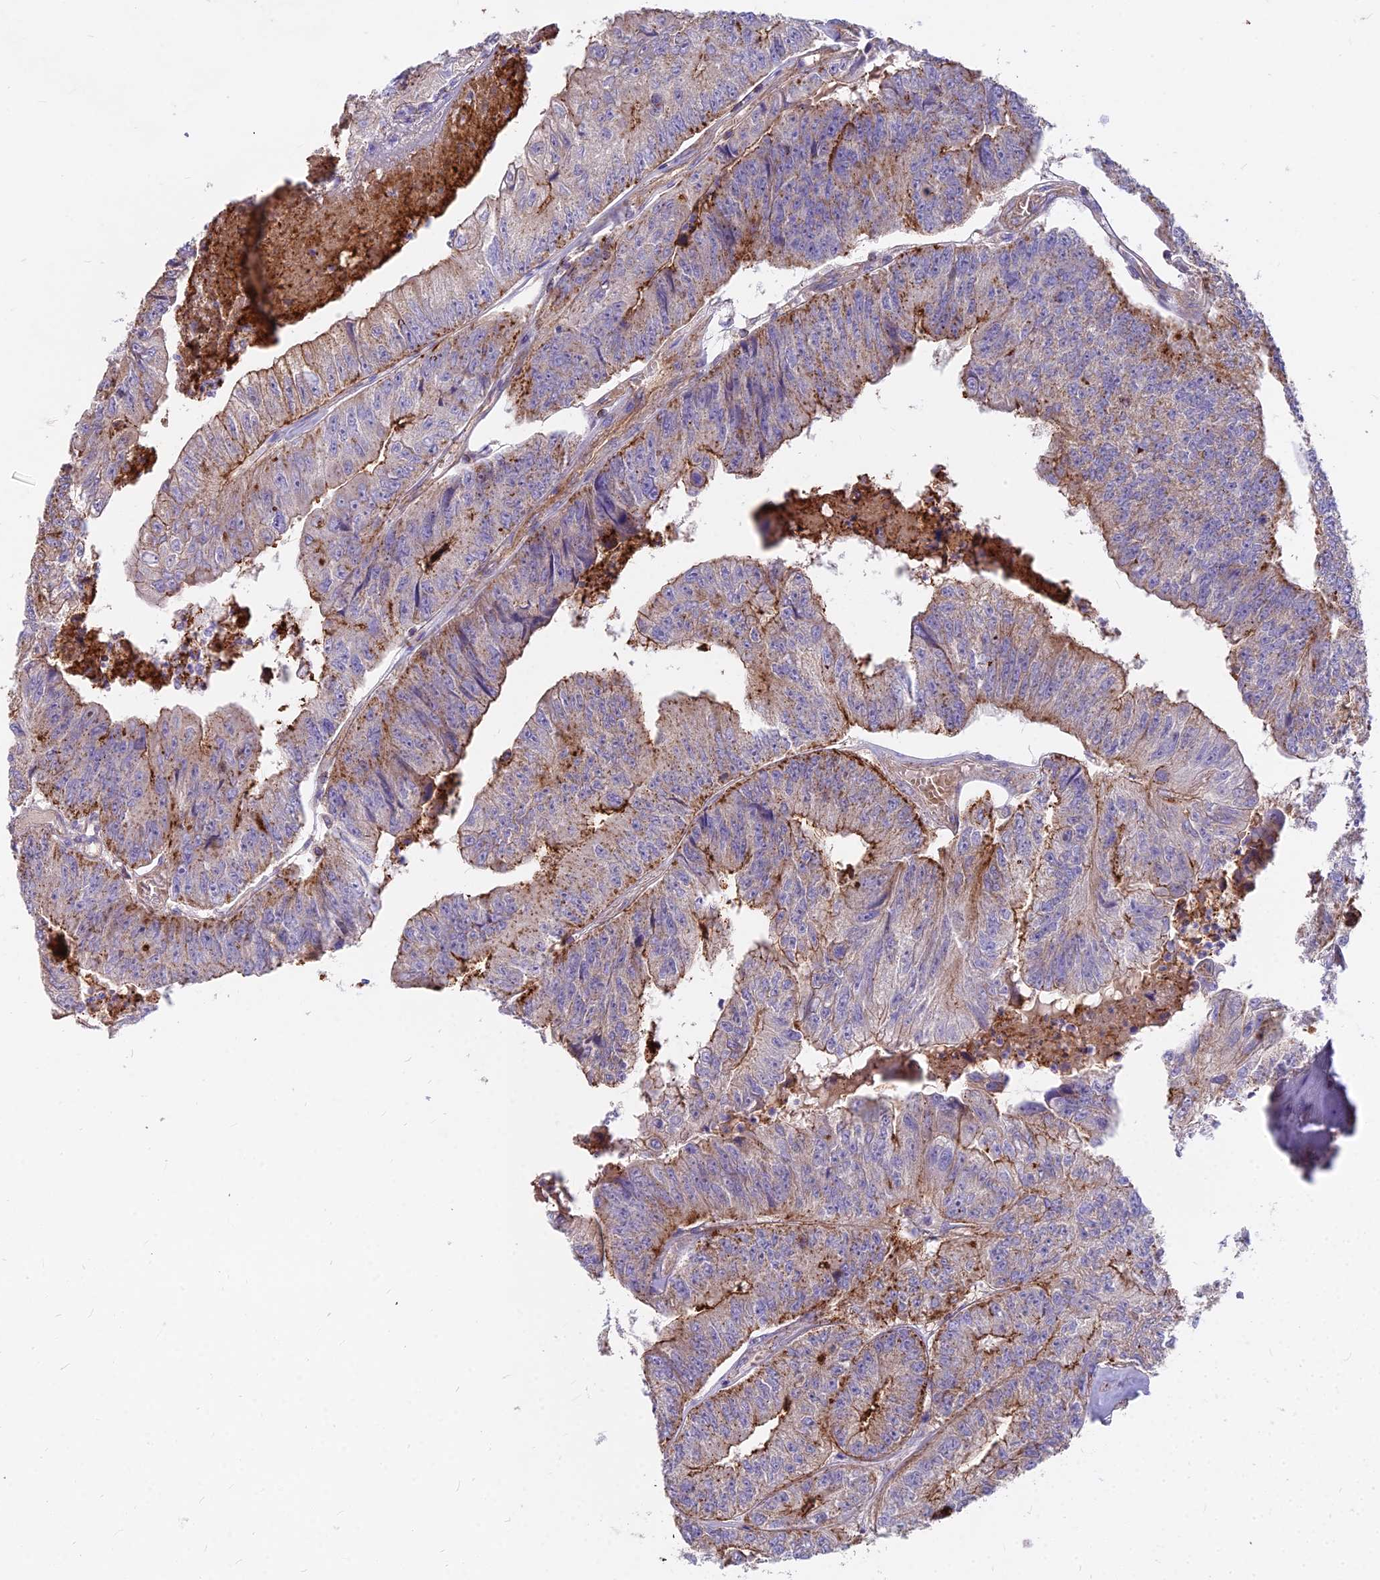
{"staining": {"intensity": "moderate", "quantity": ">75%", "location": "cytoplasmic/membranous"}, "tissue": "colorectal cancer", "cell_type": "Tumor cells", "image_type": "cancer", "snomed": [{"axis": "morphology", "description": "Adenocarcinoma, NOS"}, {"axis": "topography", "description": "Colon"}], "caption": "IHC of adenocarcinoma (colorectal) demonstrates medium levels of moderate cytoplasmic/membranous expression in approximately >75% of tumor cells. The staining was performed using DAB to visualize the protein expression in brown, while the nuclei were stained in blue with hematoxylin (Magnification: 20x).", "gene": "FRMPD1", "patient": {"sex": "female", "age": 67}}